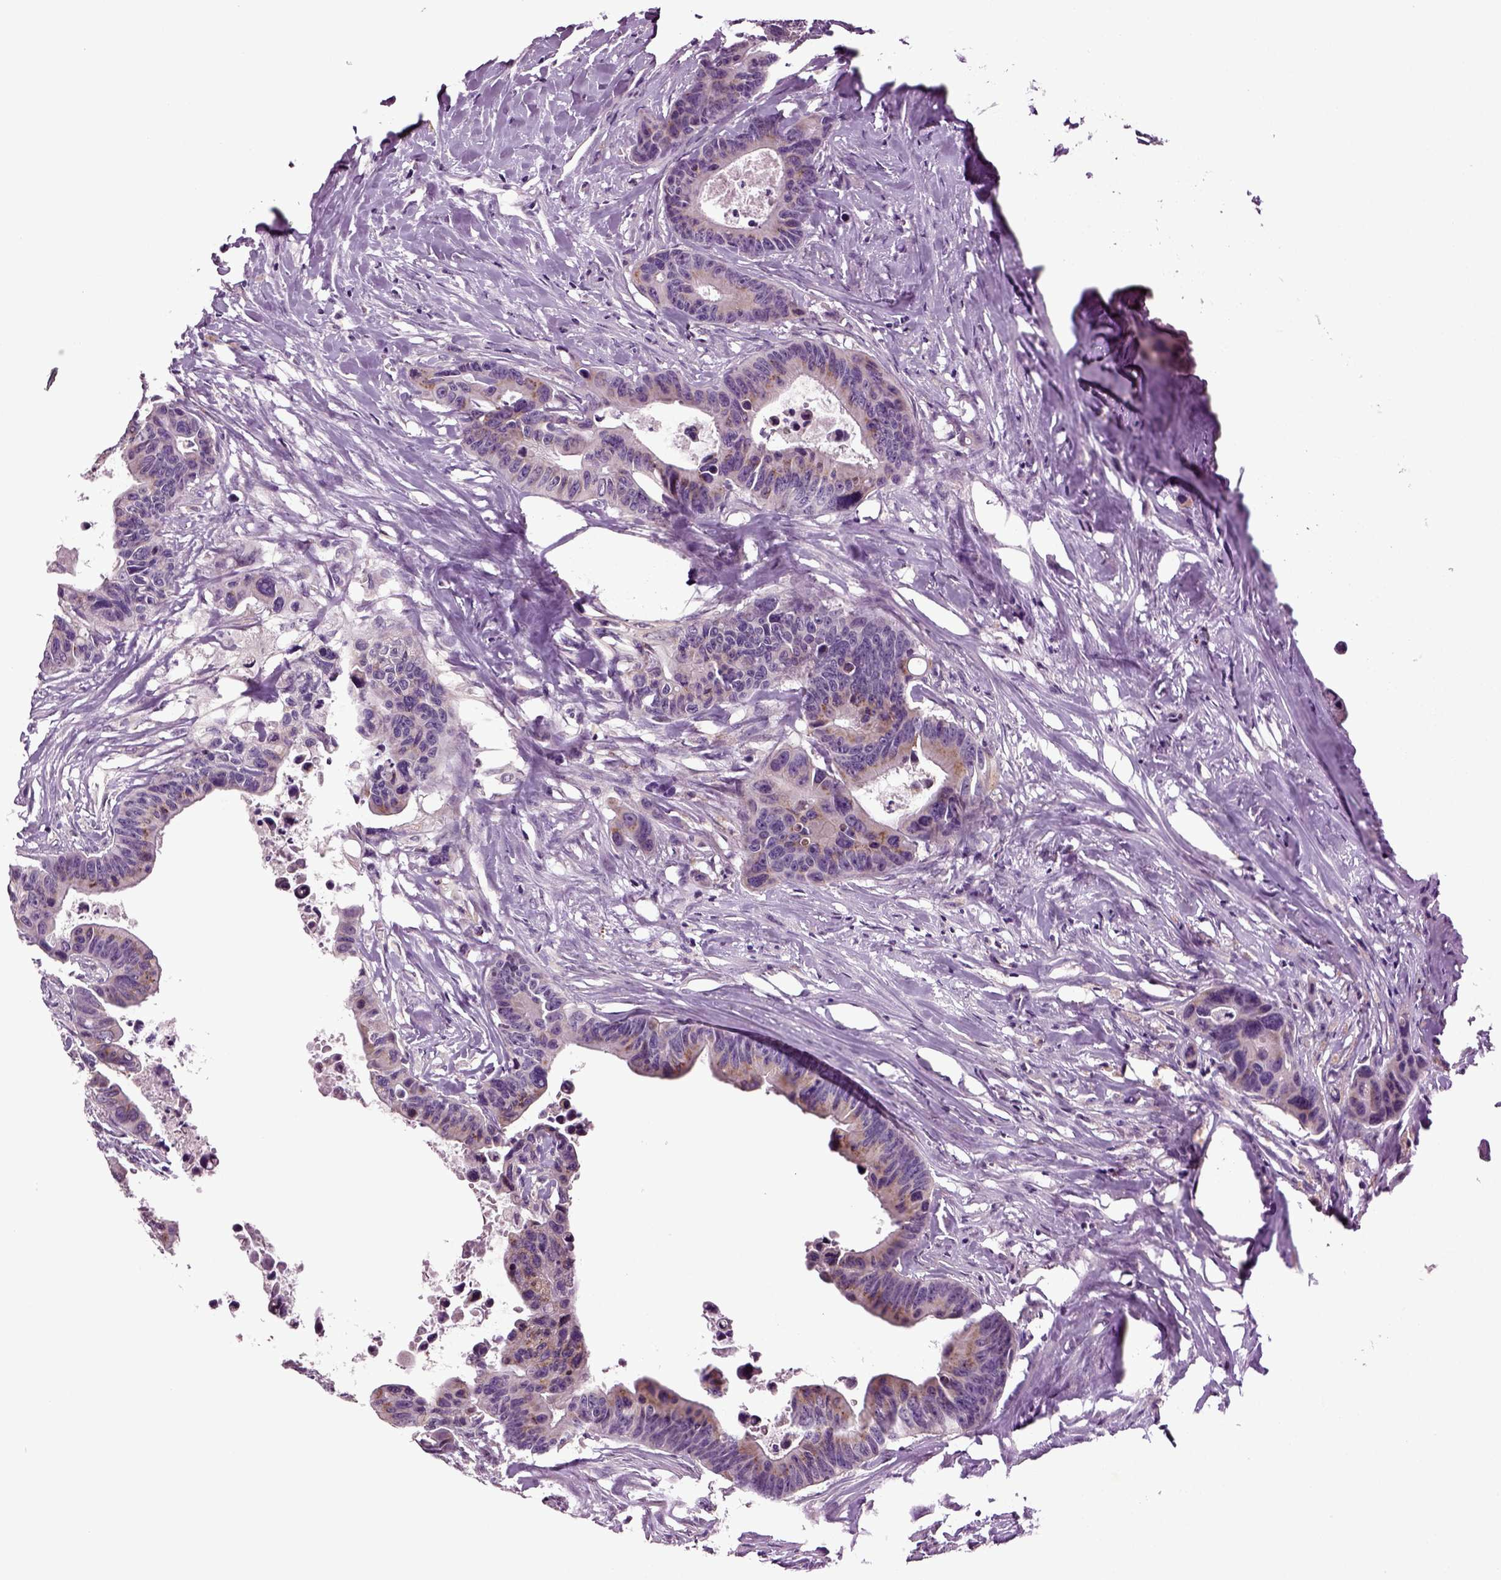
{"staining": {"intensity": "moderate", "quantity": "25%-75%", "location": "cytoplasmic/membranous"}, "tissue": "colorectal cancer", "cell_type": "Tumor cells", "image_type": "cancer", "snomed": [{"axis": "morphology", "description": "Adenocarcinoma, NOS"}, {"axis": "topography", "description": "Colon"}], "caption": "Protein expression analysis of colorectal cancer (adenocarcinoma) displays moderate cytoplasmic/membranous staining in approximately 25%-75% of tumor cells.", "gene": "SLC17A6", "patient": {"sex": "female", "age": 87}}